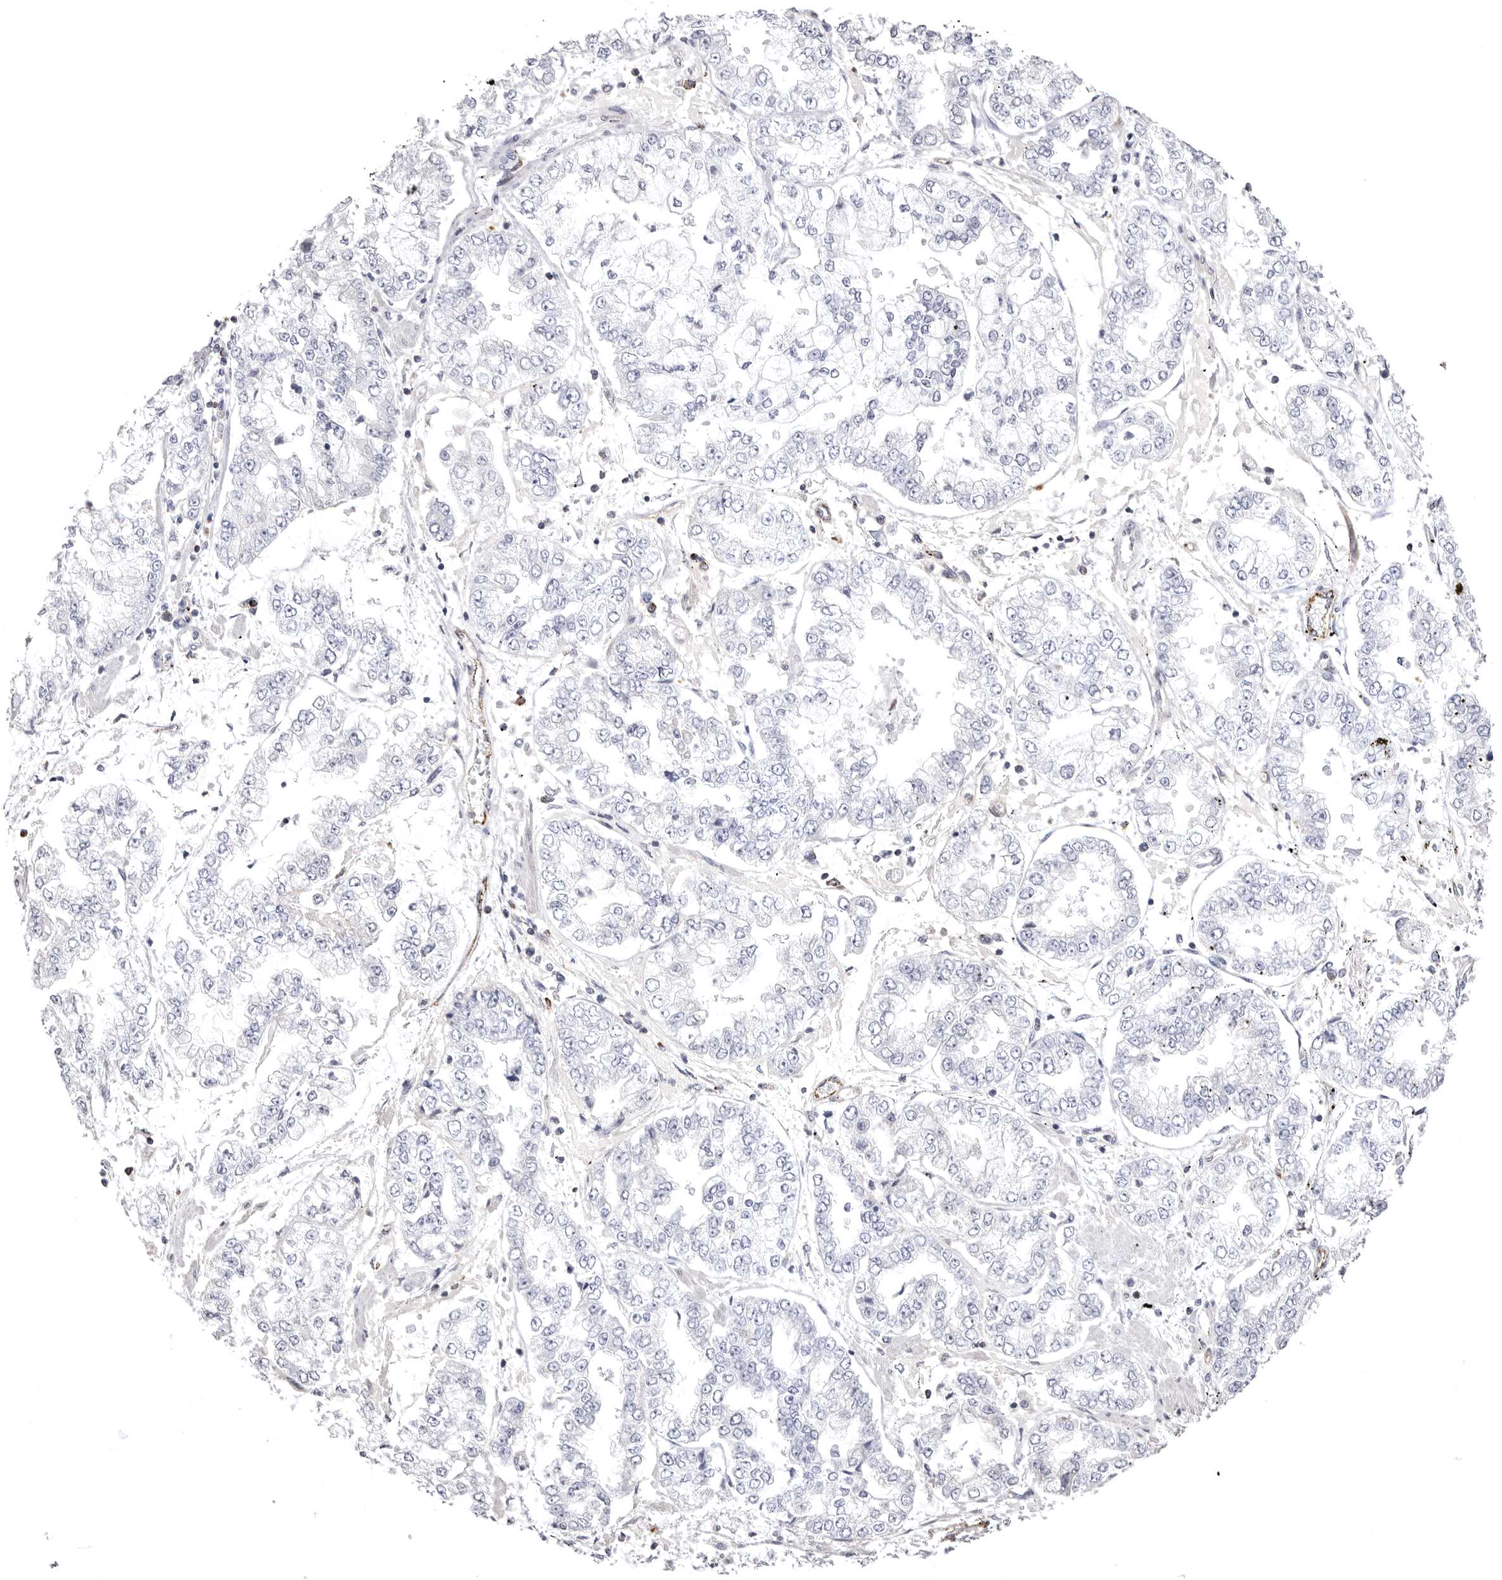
{"staining": {"intensity": "negative", "quantity": "none", "location": "none"}, "tissue": "stomach cancer", "cell_type": "Tumor cells", "image_type": "cancer", "snomed": [{"axis": "morphology", "description": "Adenocarcinoma, NOS"}, {"axis": "topography", "description": "Stomach"}], "caption": "IHC of stomach adenocarcinoma shows no staining in tumor cells.", "gene": "PSPN", "patient": {"sex": "male", "age": 76}}